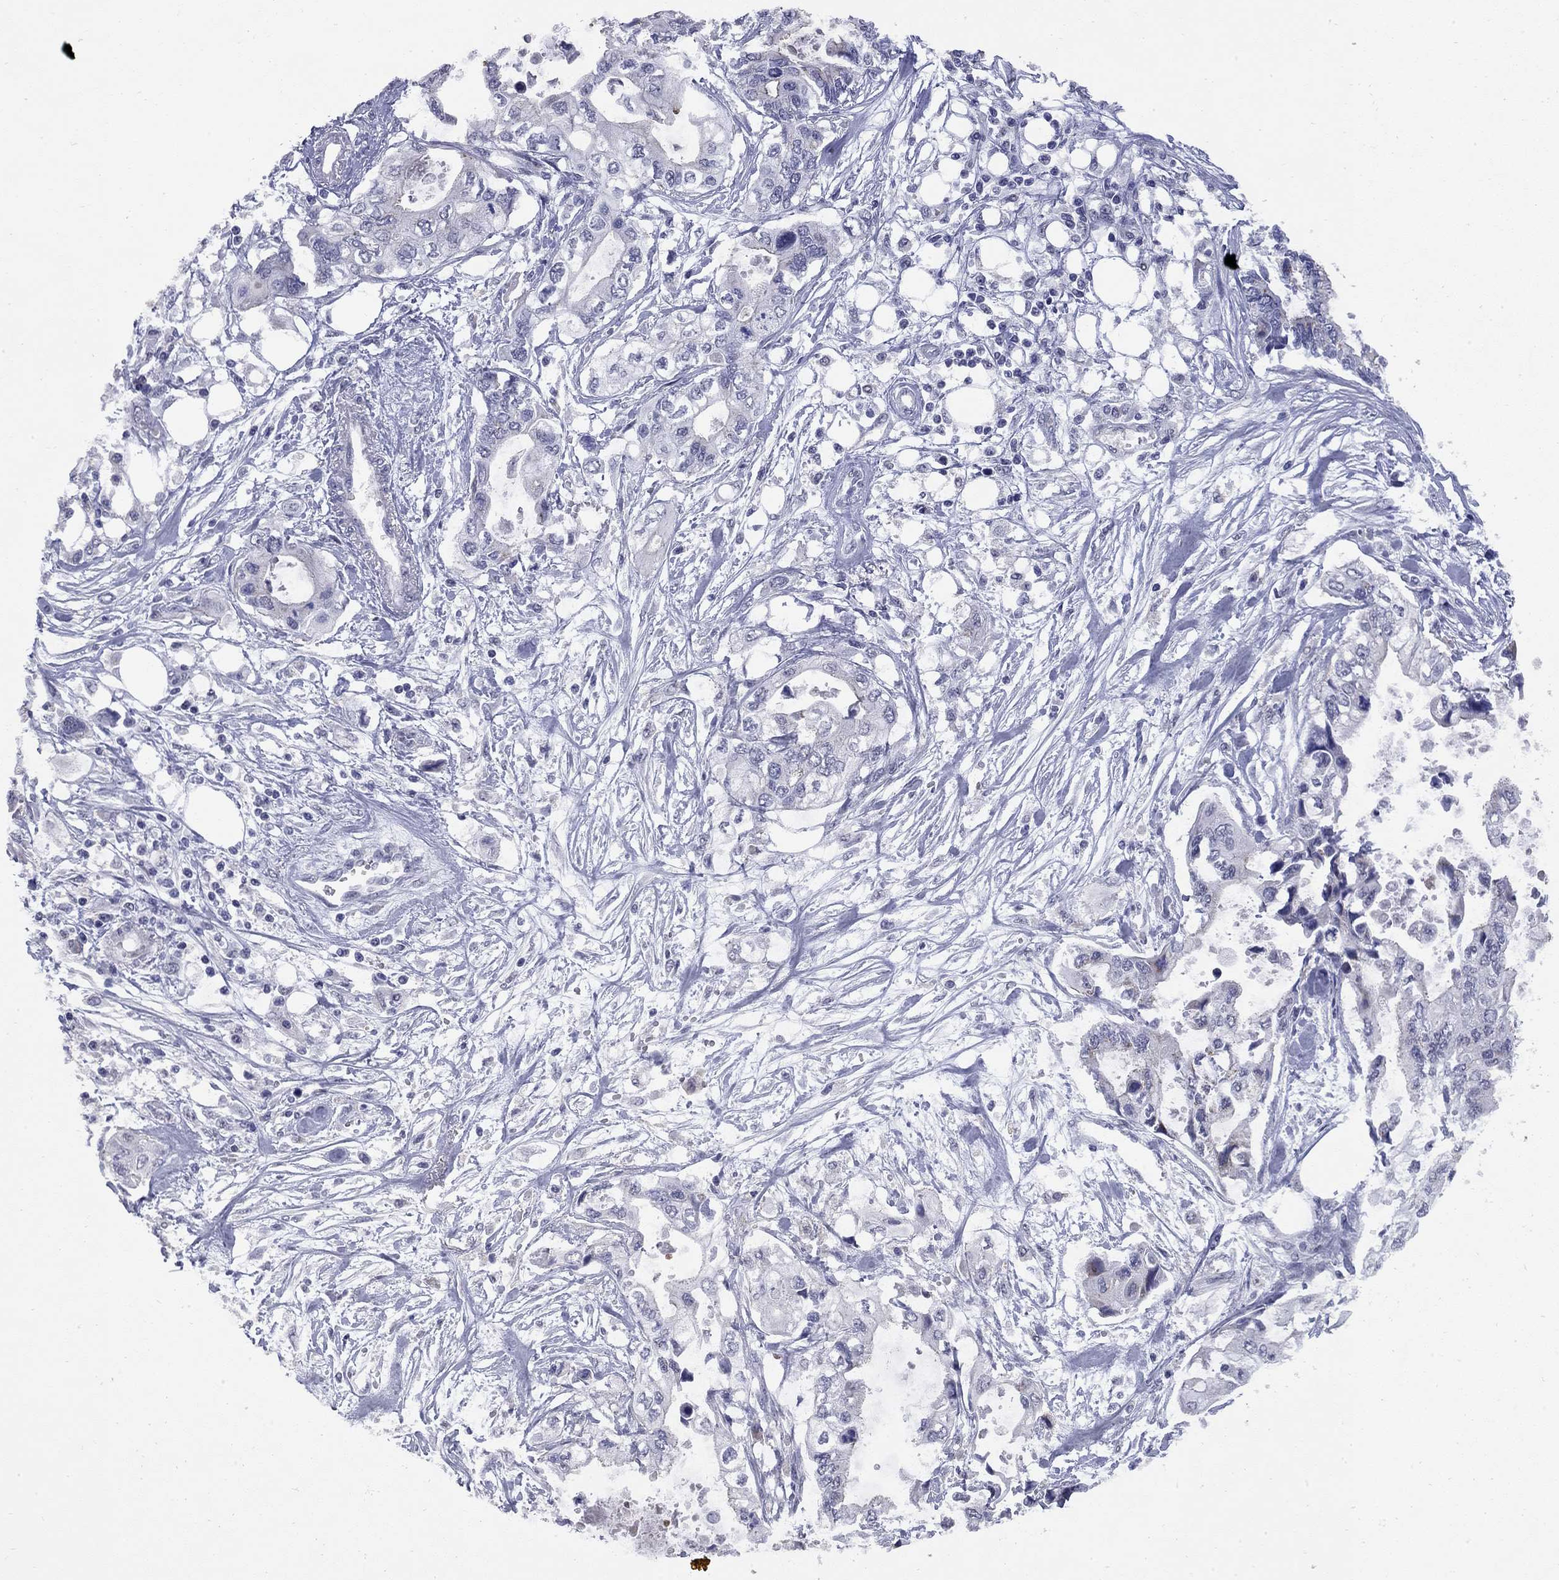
{"staining": {"intensity": "negative", "quantity": "none", "location": "none"}, "tissue": "pancreatic cancer", "cell_type": "Tumor cells", "image_type": "cancer", "snomed": [{"axis": "morphology", "description": "Adenocarcinoma, NOS"}, {"axis": "topography", "description": "Pancreas"}], "caption": "Immunohistochemistry (IHC) micrograph of neoplastic tissue: adenocarcinoma (pancreatic) stained with DAB reveals no significant protein expression in tumor cells.", "gene": "HTR4", "patient": {"sex": "female", "age": 63}}